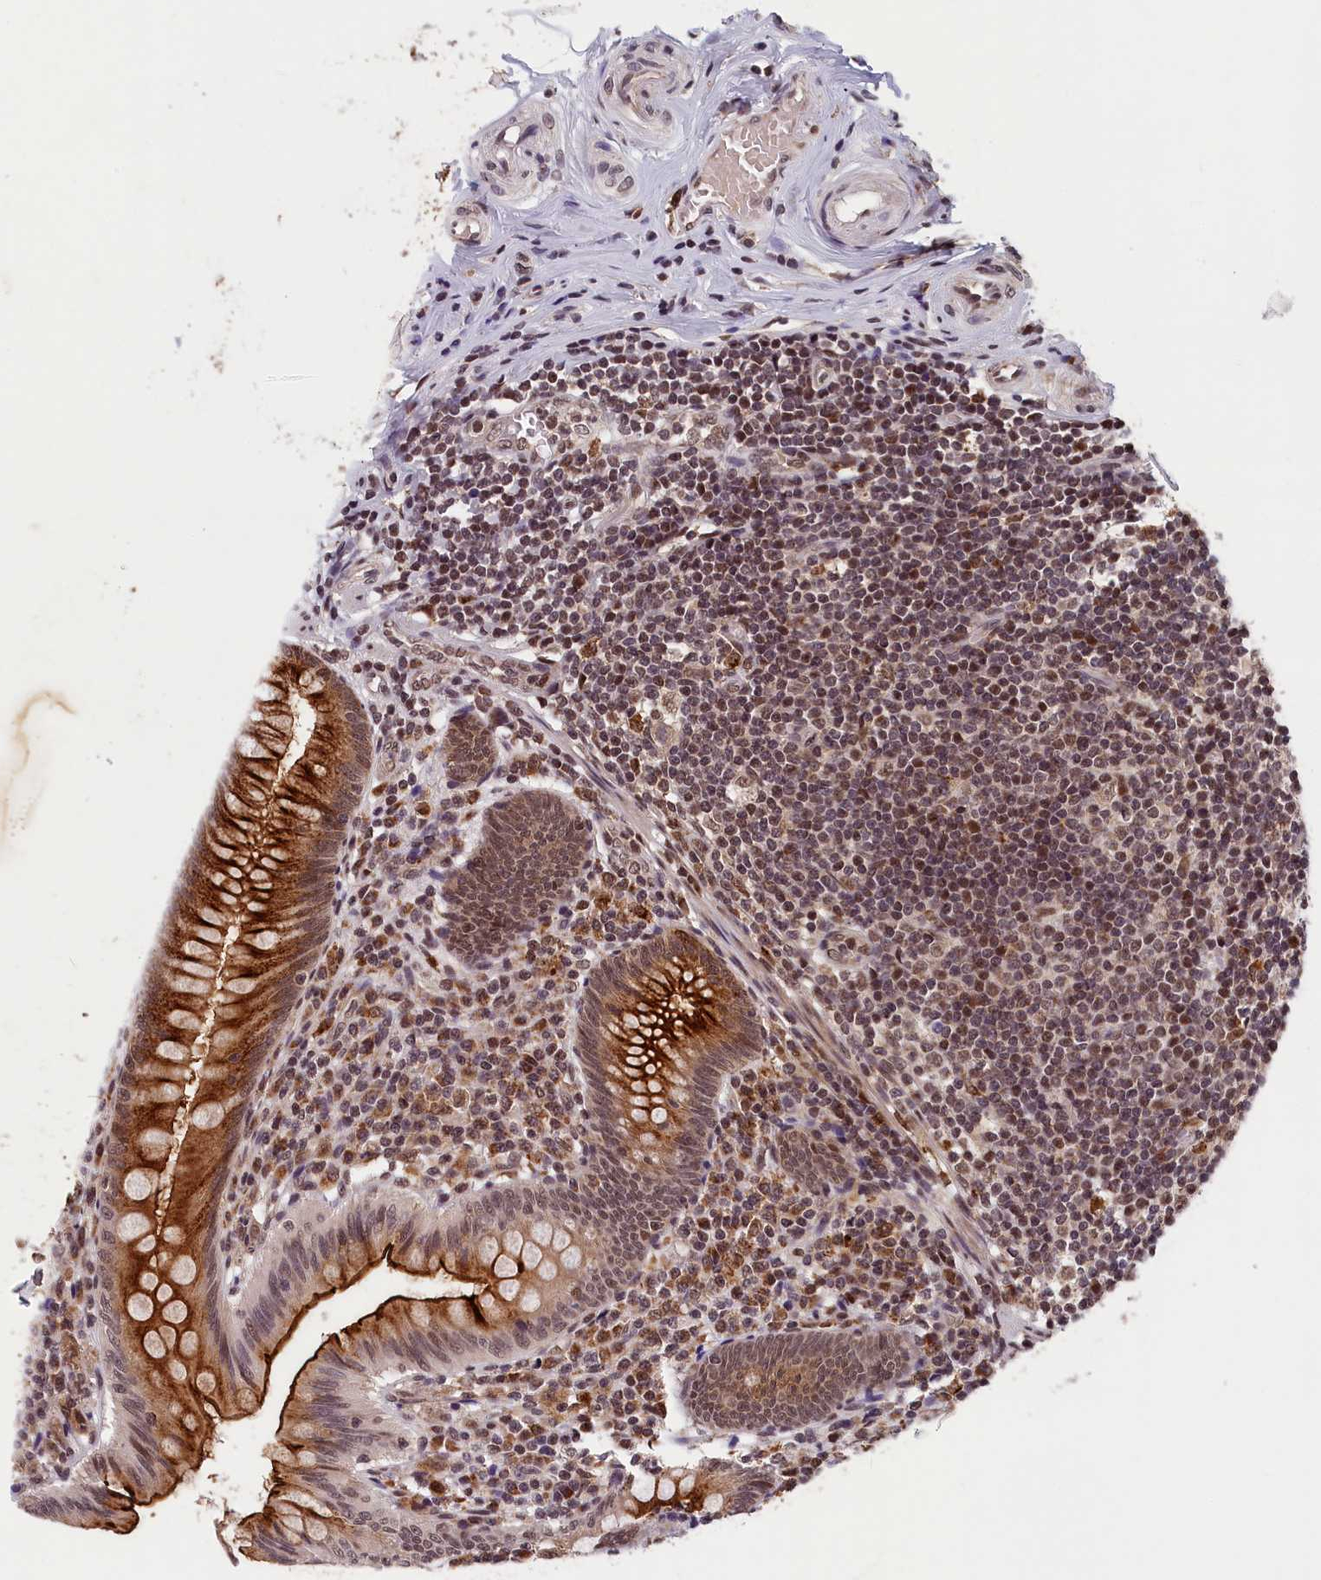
{"staining": {"intensity": "strong", "quantity": ">75%", "location": "cytoplasmic/membranous,nuclear"}, "tissue": "appendix", "cell_type": "Glandular cells", "image_type": "normal", "snomed": [{"axis": "morphology", "description": "Normal tissue, NOS"}, {"axis": "topography", "description": "Appendix"}], "caption": "A high-resolution micrograph shows IHC staining of unremarkable appendix, which reveals strong cytoplasmic/membranous,nuclear positivity in approximately >75% of glandular cells.", "gene": "KCNK6", "patient": {"sex": "male", "age": 55}}